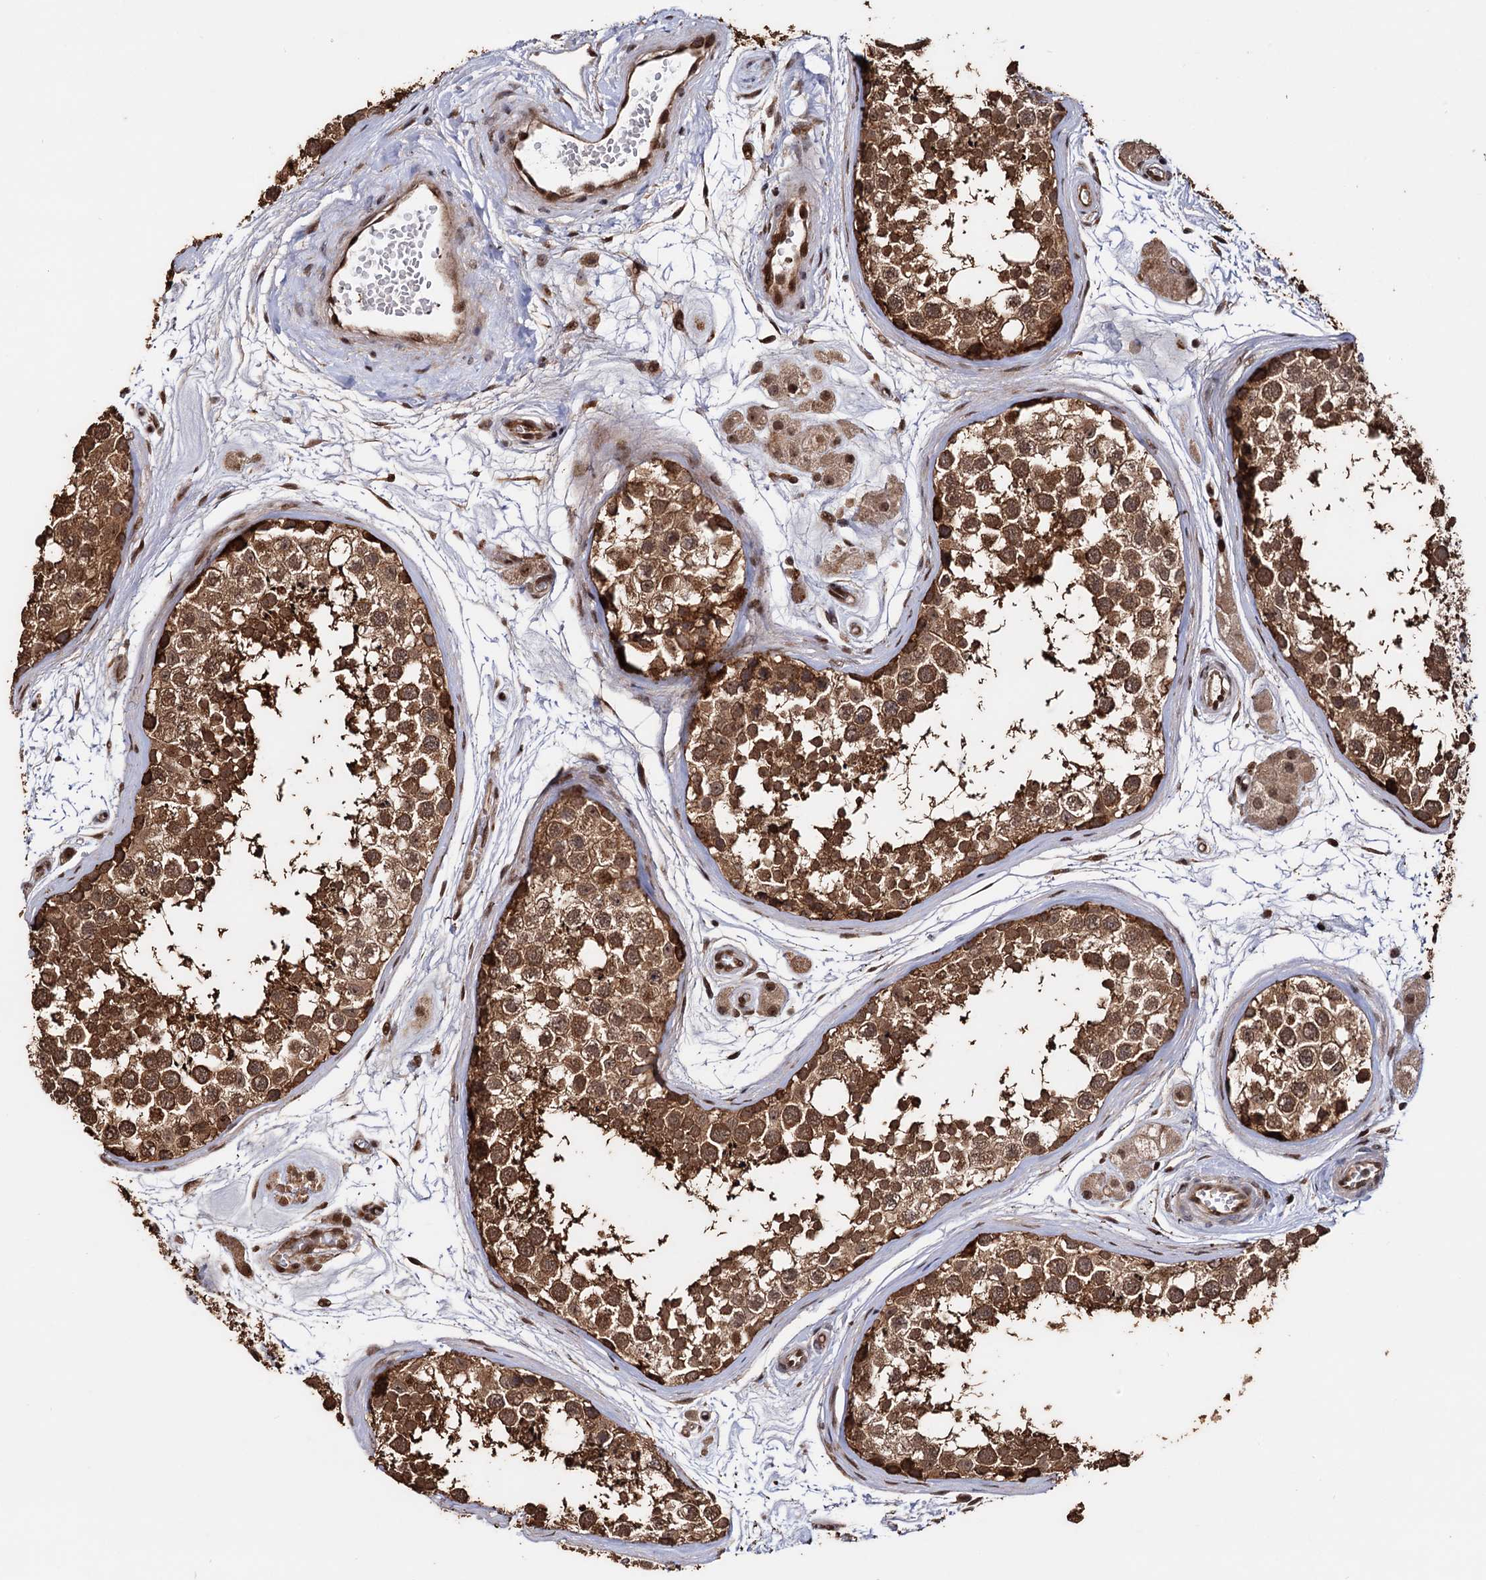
{"staining": {"intensity": "moderate", "quantity": ">75%", "location": "cytoplasmic/membranous,nuclear"}, "tissue": "testis", "cell_type": "Cells in seminiferous ducts", "image_type": "normal", "snomed": [{"axis": "morphology", "description": "Normal tissue, NOS"}, {"axis": "topography", "description": "Testis"}], "caption": "Approximately >75% of cells in seminiferous ducts in normal human testis display moderate cytoplasmic/membranous,nuclear protein expression as visualized by brown immunohistochemical staining.", "gene": "PIGB", "patient": {"sex": "male", "age": 56}}